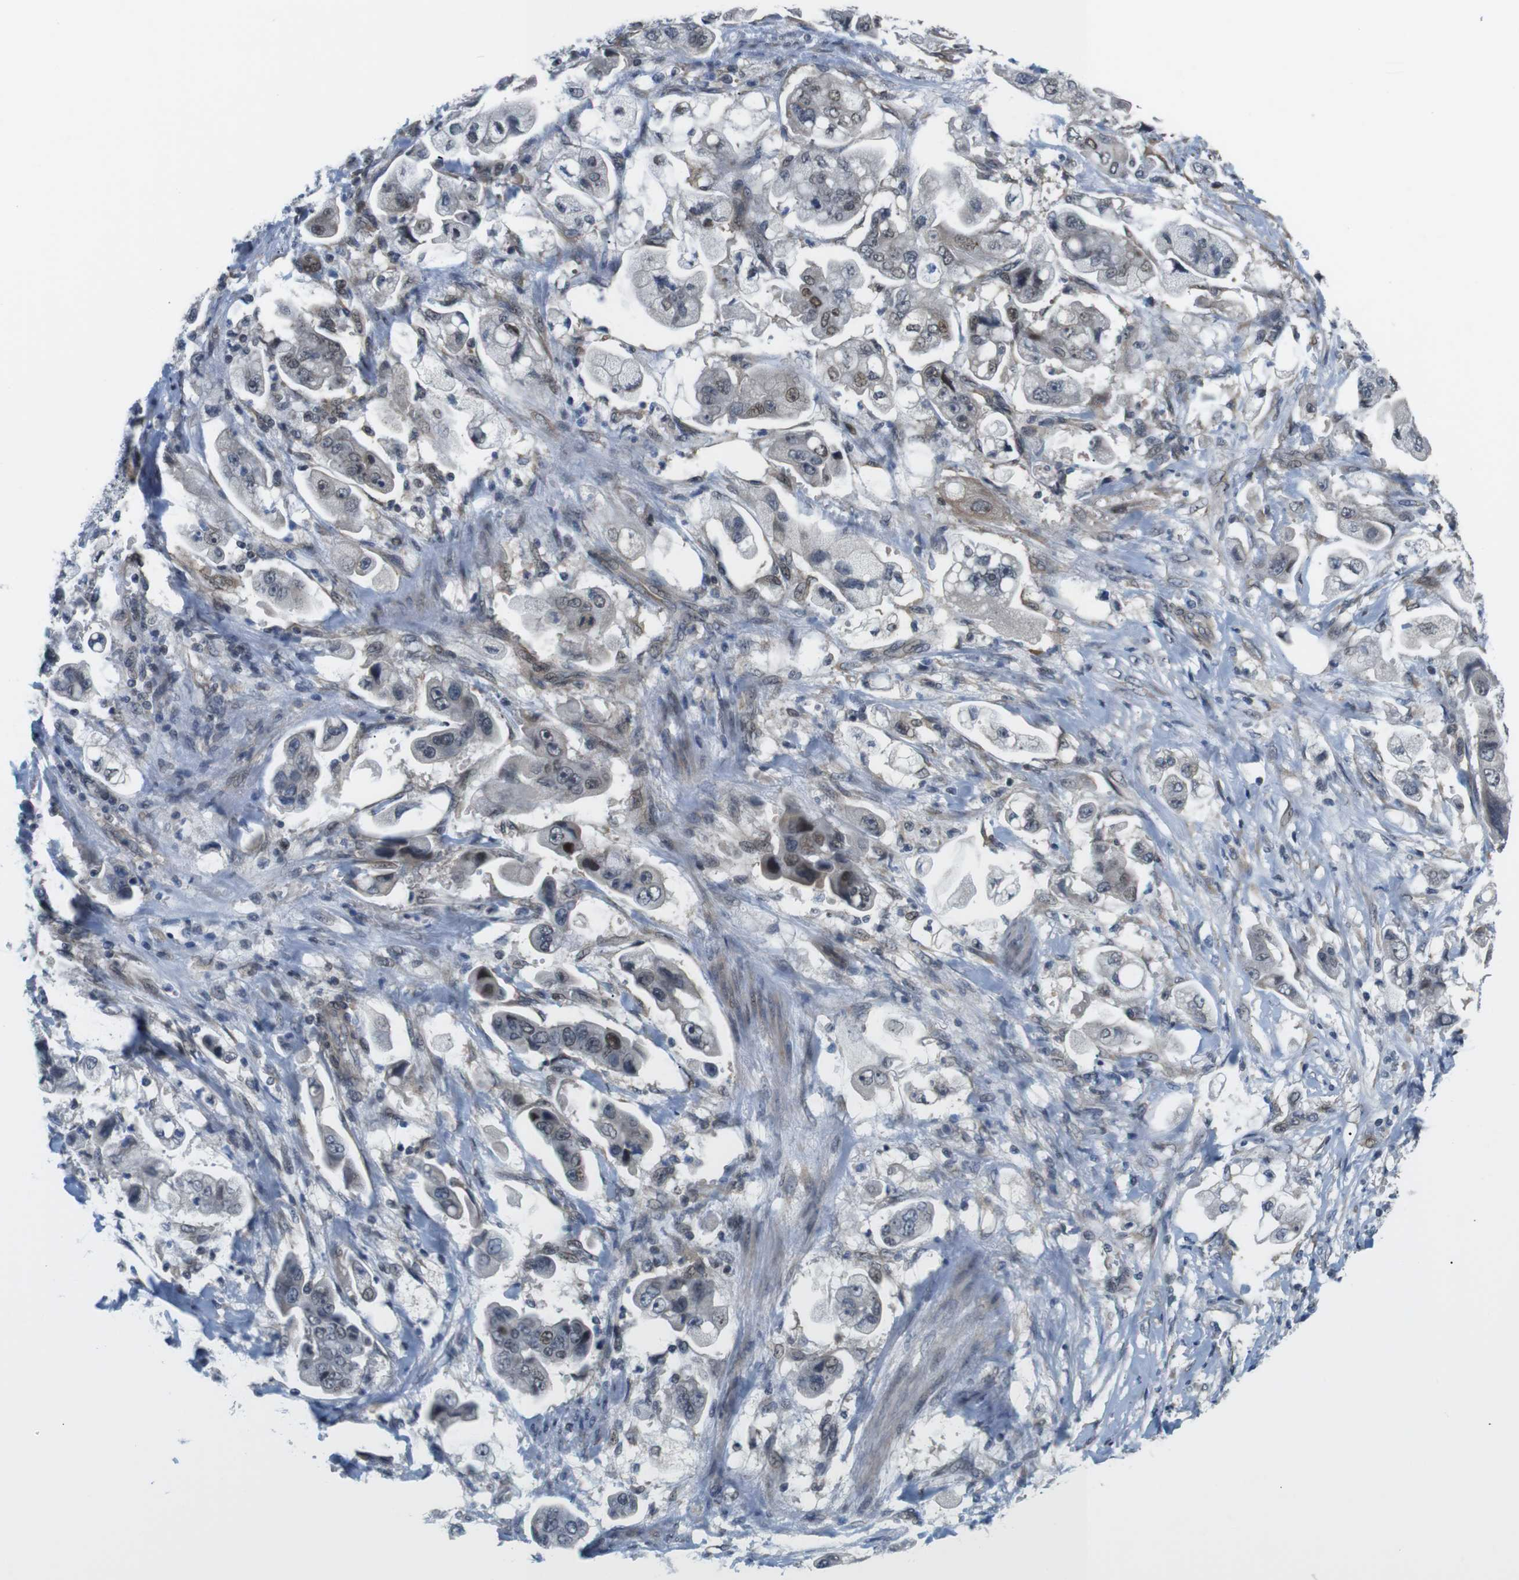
{"staining": {"intensity": "moderate", "quantity": "<25%", "location": "nuclear"}, "tissue": "stomach cancer", "cell_type": "Tumor cells", "image_type": "cancer", "snomed": [{"axis": "morphology", "description": "Adenocarcinoma, NOS"}, {"axis": "topography", "description": "Stomach"}], "caption": "Approximately <25% of tumor cells in human stomach cancer (adenocarcinoma) exhibit moderate nuclear protein positivity as visualized by brown immunohistochemical staining.", "gene": "SMCO2", "patient": {"sex": "male", "age": 62}}